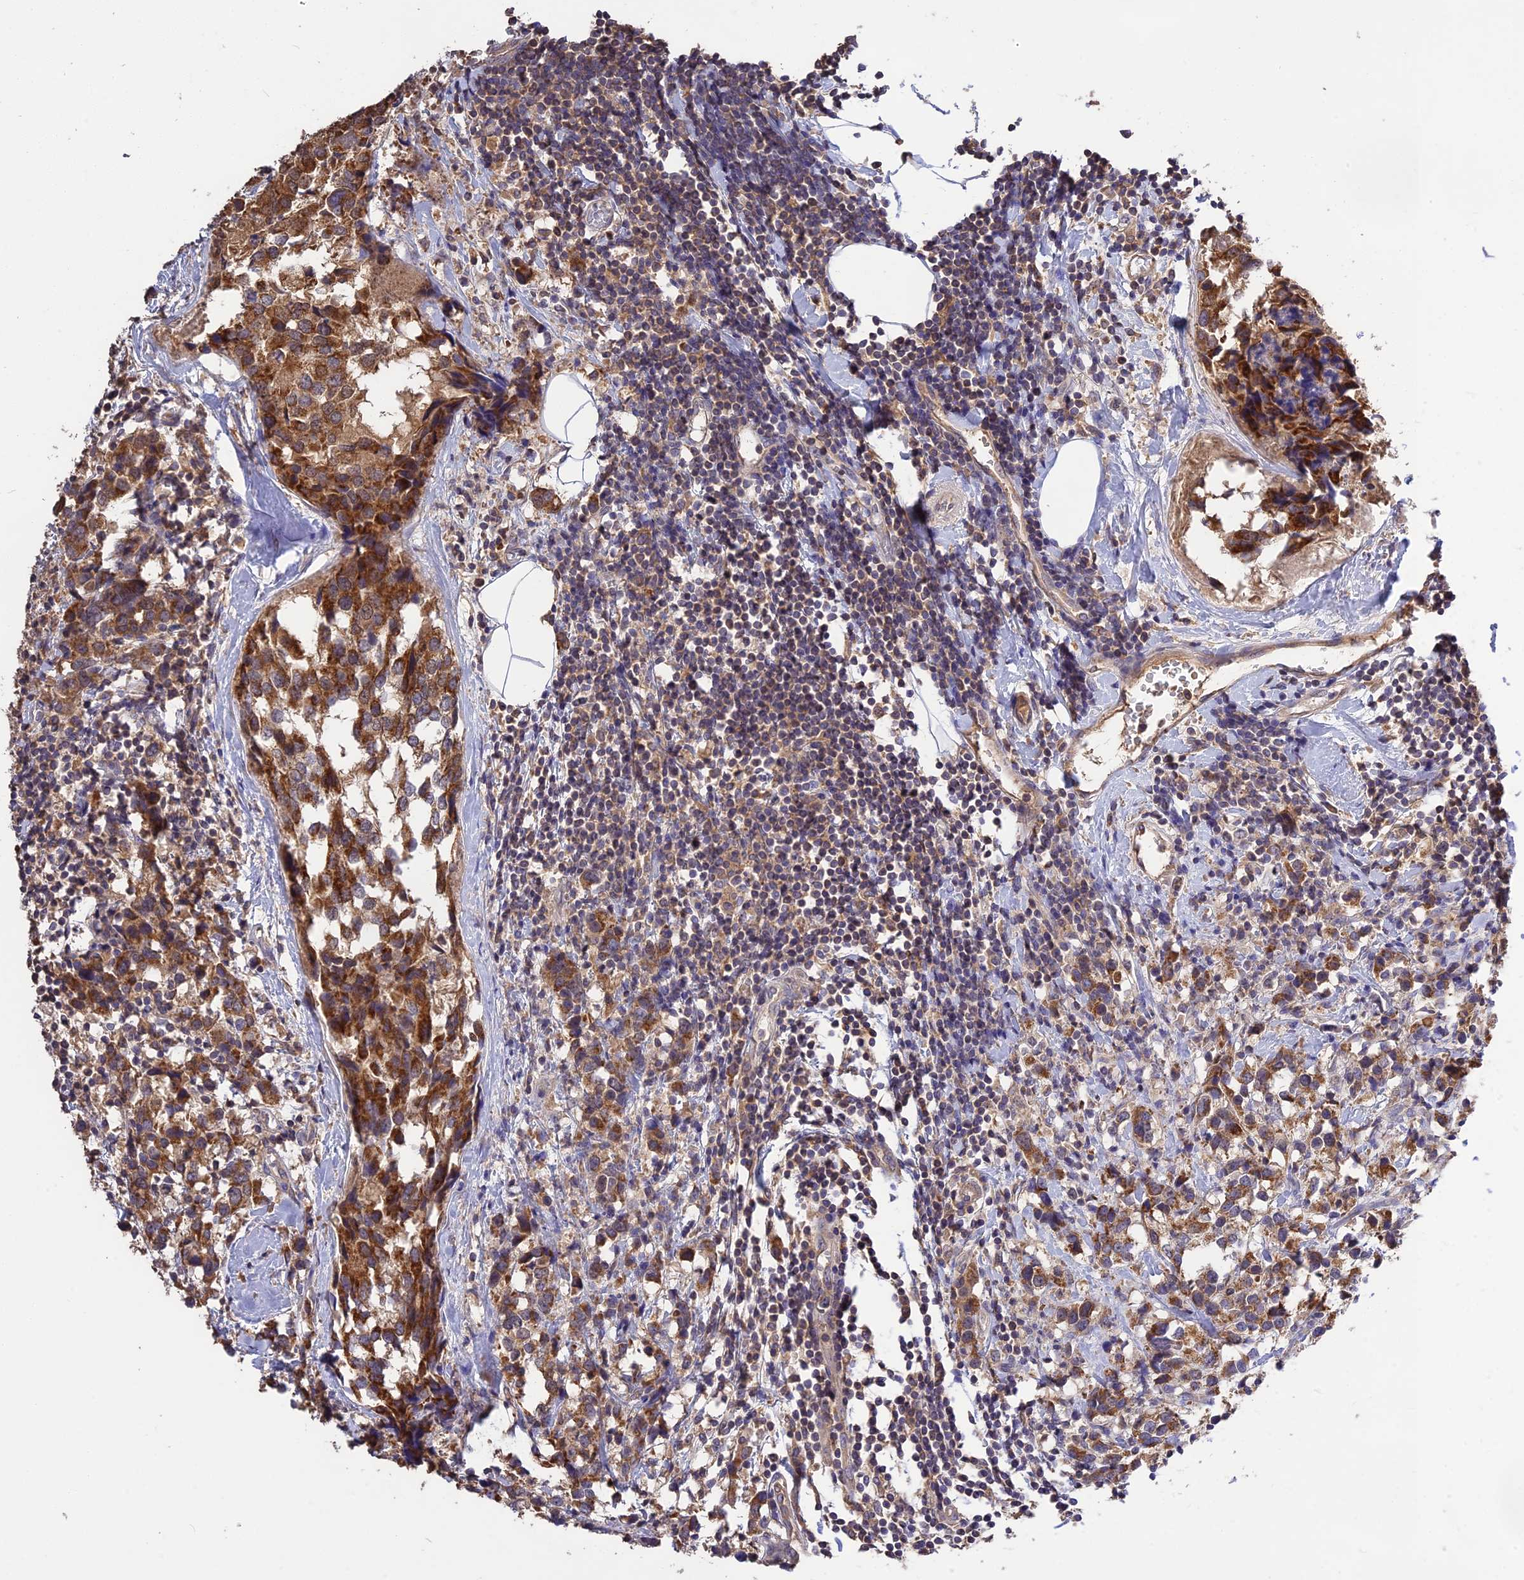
{"staining": {"intensity": "moderate", "quantity": ">75%", "location": "cytoplasmic/membranous"}, "tissue": "breast cancer", "cell_type": "Tumor cells", "image_type": "cancer", "snomed": [{"axis": "morphology", "description": "Lobular carcinoma"}, {"axis": "topography", "description": "Breast"}], "caption": "Immunohistochemical staining of human breast cancer demonstrates medium levels of moderate cytoplasmic/membranous protein positivity in about >75% of tumor cells.", "gene": "NUDT8", "patient": {"sex": "female", "age": 59}}